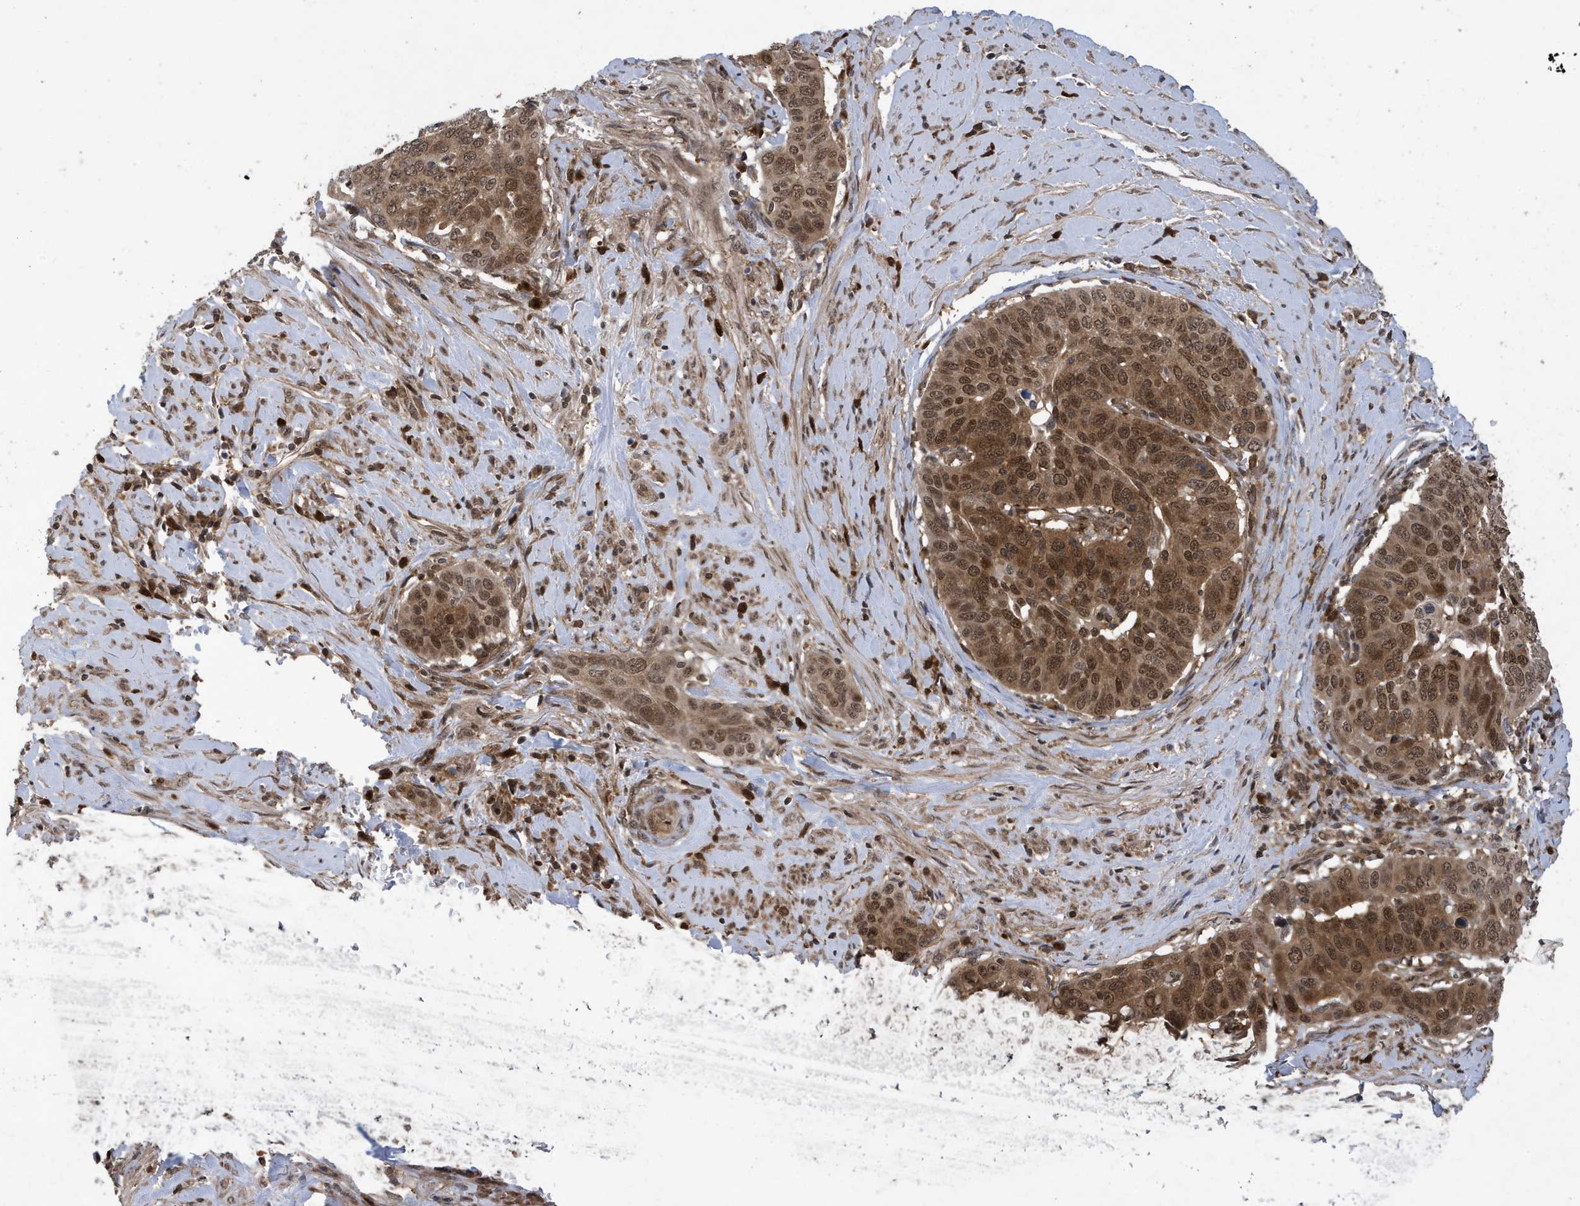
{"staining": {"intensity": "strong", "quantity": ">75%", "location": "cytoplasmic/membranous,nuclear"}, "tissue": "cervical cancer", "cell_type": "Tumor cells", "image_type": "cancer", "snomed": [{"axis": "morphology", "description": "Squamous cell carcinoma, NOS"}, {"axis": "topography", "description": "Cervix"}], "caption": "Immunohistochemical staining of human squamous cell carcinoma (cervical) shows high levels of strong cytoplasmic/membranous and nuclear protein staining in approximately >75% of tumor cells.", "gene": "UBQLN1", "patient": {"sex": "female", "age": 60}}